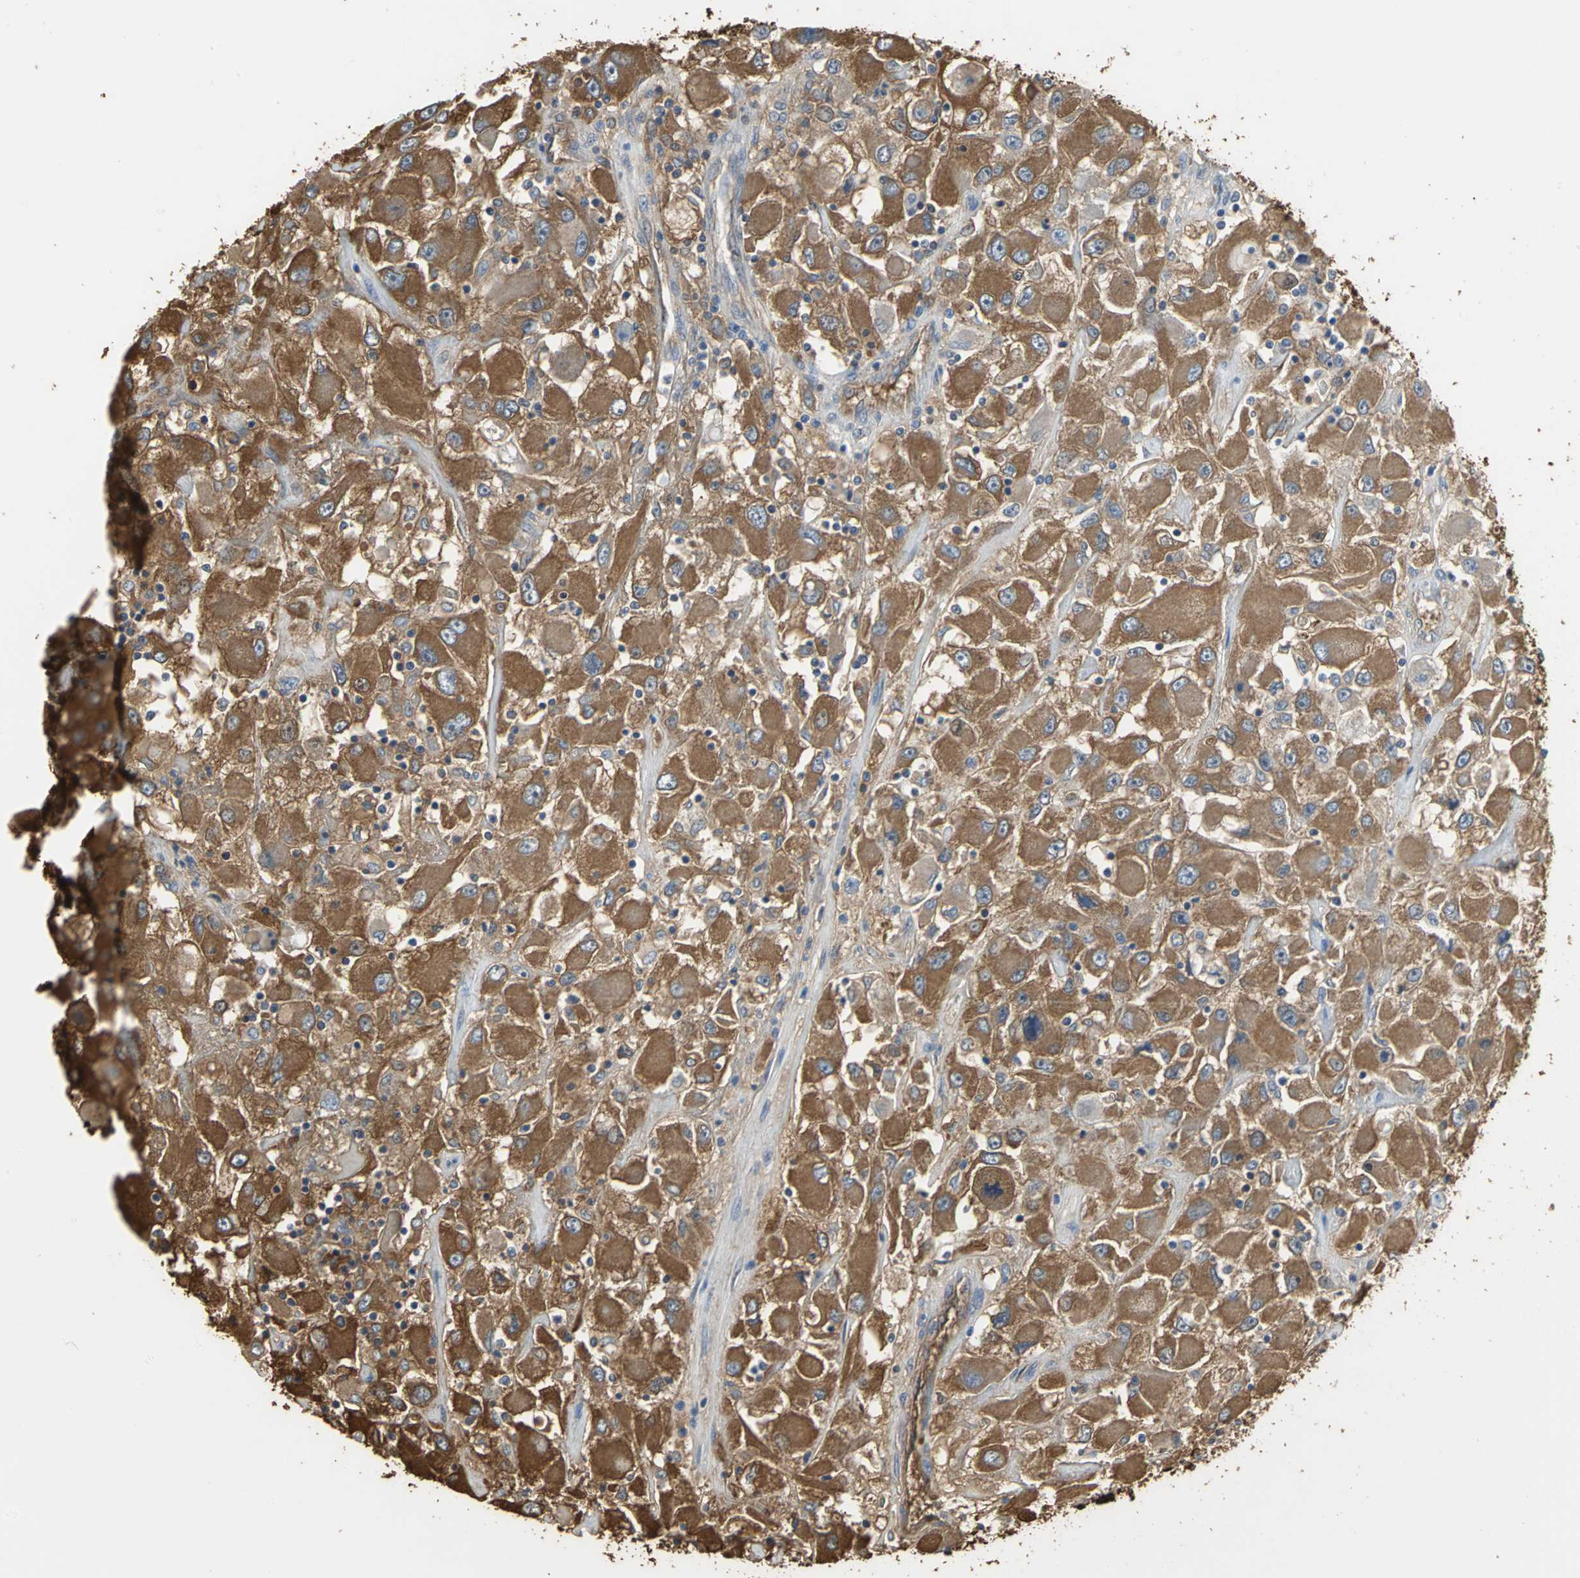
{"staining": {"intensity": "strong", "quantity": ">75%", "location": "cytoplasmic/membranous"}, "tissue": "renal cancer", "cell_type": "Tumor cells", "image_type": "cancer", "snomed": [{"axis": "morphology", "description": "Adenocarcinoma, NOS"}, {"axis": "topography", "description": "Kidney"}], "caption": "A high amount of strong cytoplasmic/membranous positivity is identified in approximately >75% of tumor cells in renal cancer (adenocarcinoma) tissue.", "gene": "TREM1", "patient": {"sex": "female", "age": 52}}